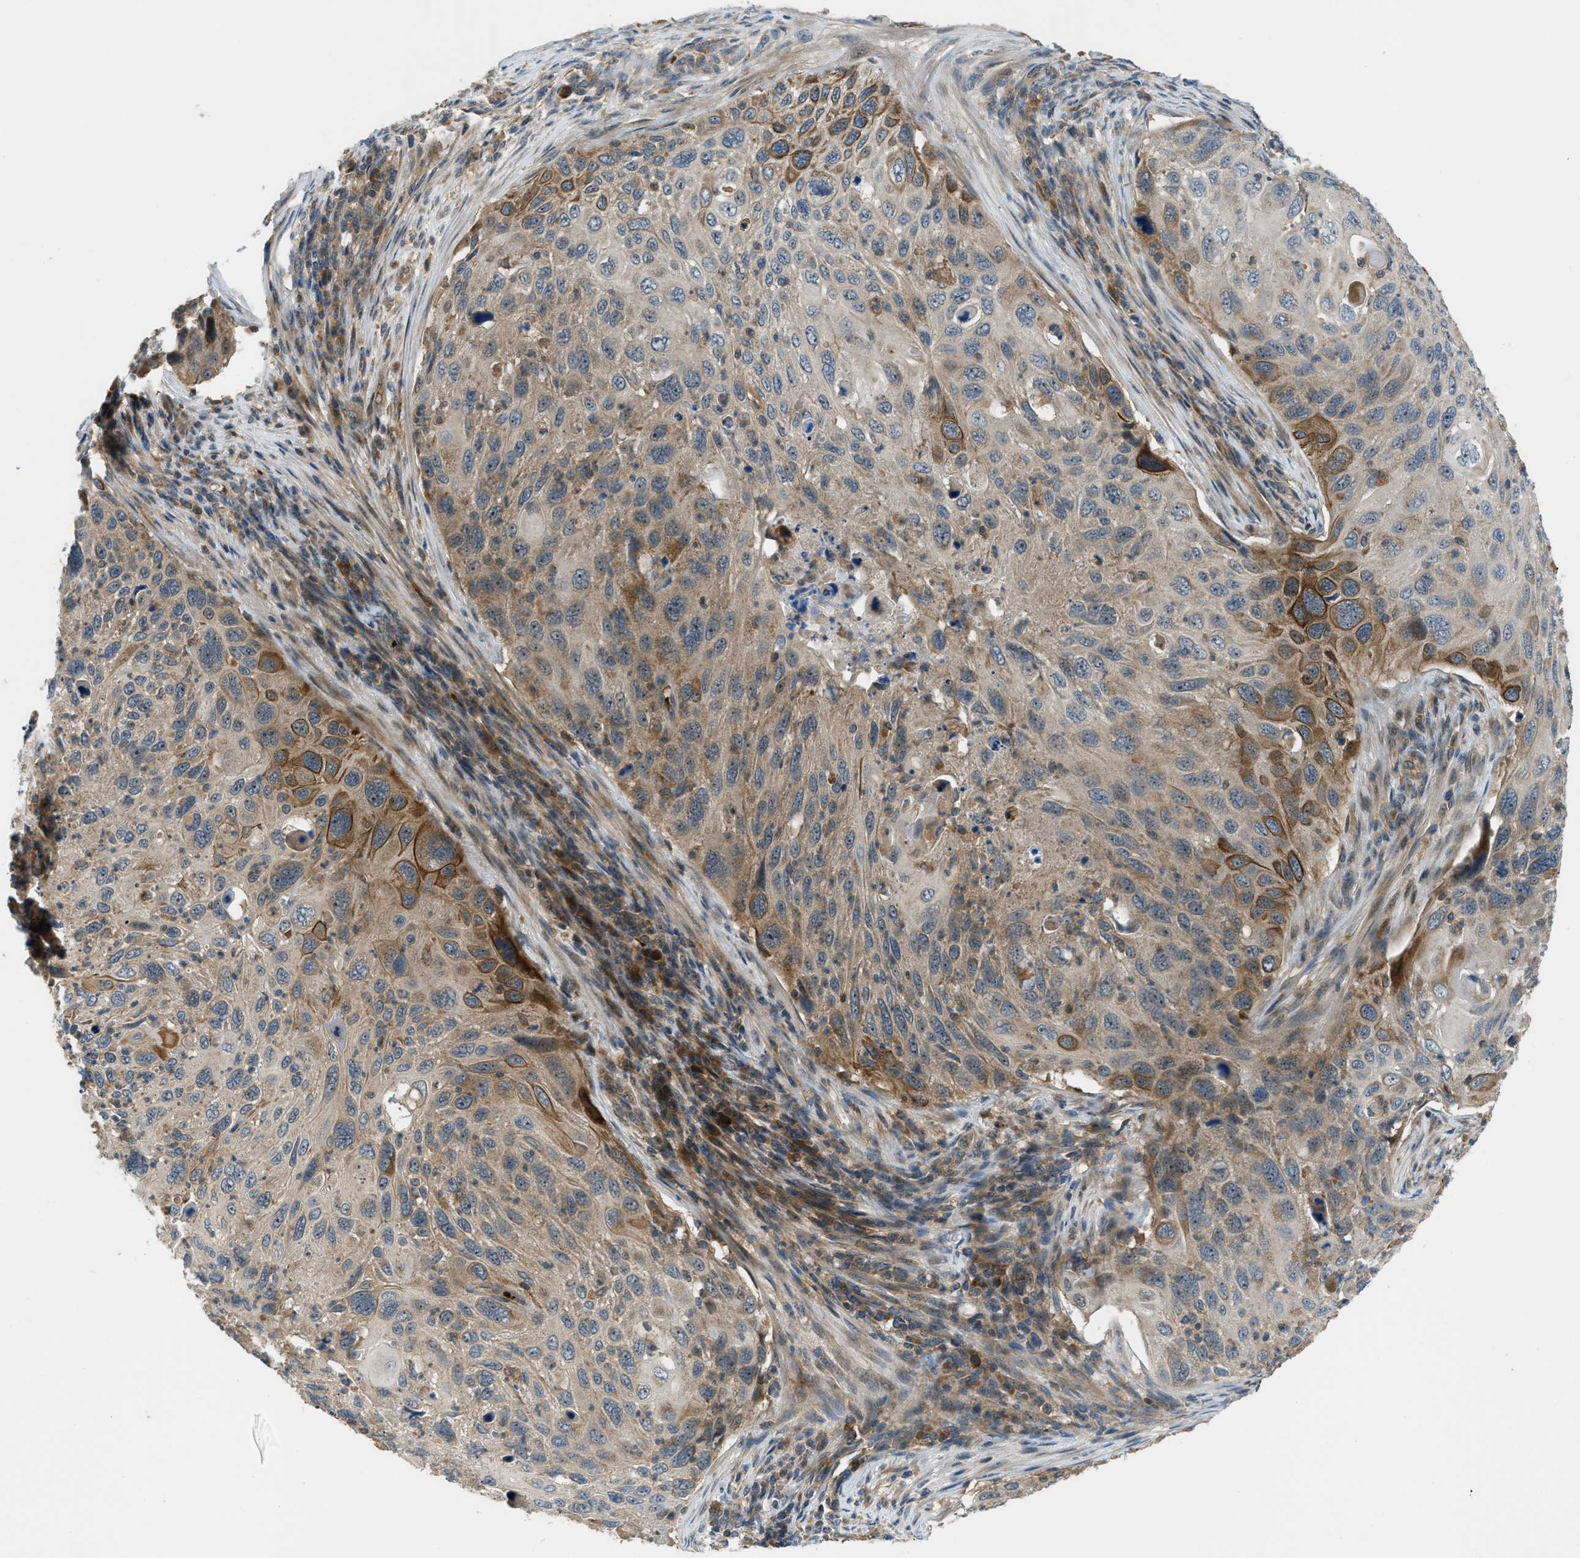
{"staining": {"intensity": "moderate", "quantity": "25%-75%", "location": "cytoplasmic/membranous"}, "tissue": "cervical cancer", "cell_type": "Tumor cells", "image_type": "cancer", "snomed": [{"axis": "morphology", "description": "Squamous cell carcinoma, NOS"}, {"axis": "topography", "description": "Cervix"}], "caption": "A brown stain highlights moderate cytoplasmic/membranous staining of a protein in cervical squamous cell carcinoma tumor cells. Nuclei are stained in blue.", "gene": "ZNF71", "patient": {"sex": "female", "age": 70}}